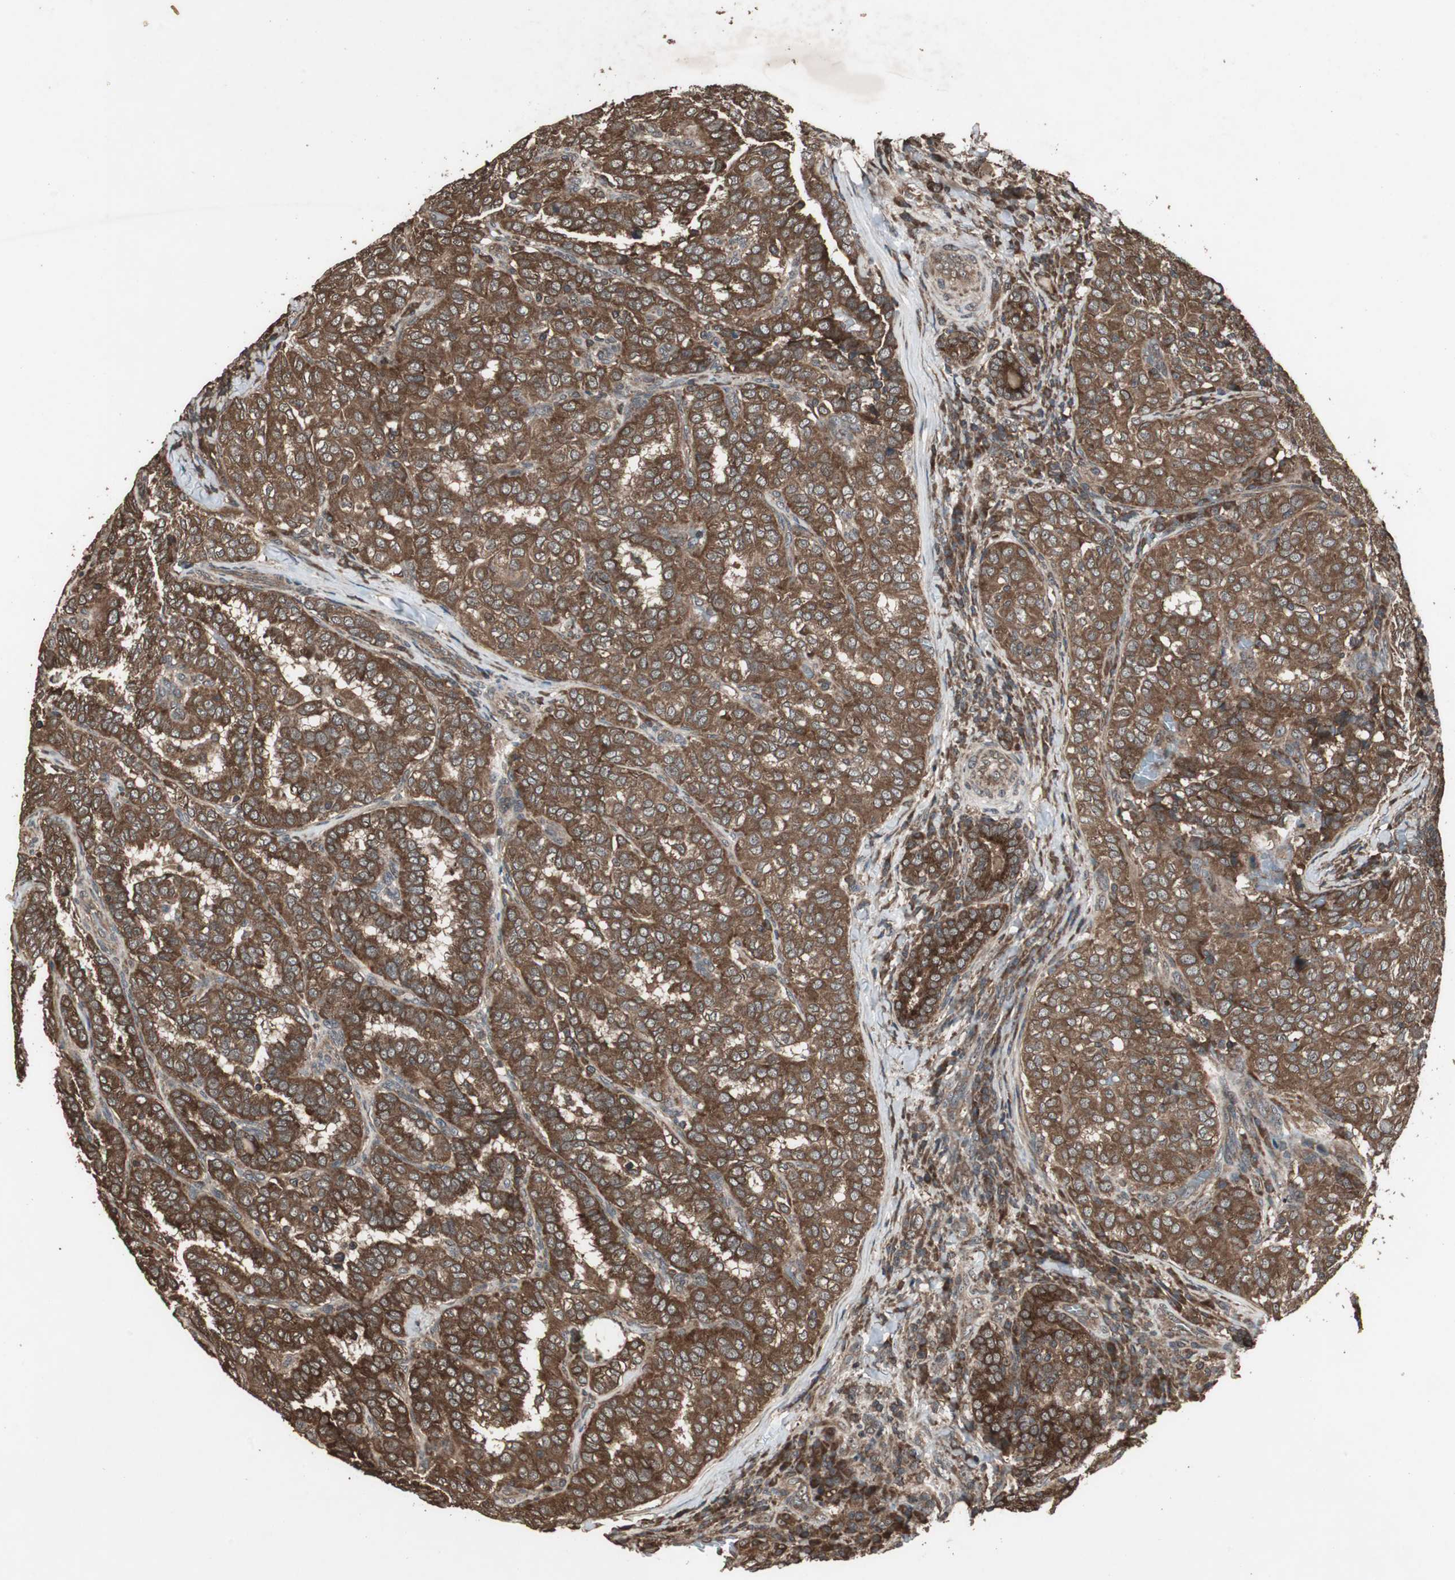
{"staining": {"intensity": "strong", "quantity": ">75%", "location": "cytoplasmic/membranous"}, "tissue": "thyroid cancer", "cell_type": "Tumor cells", "image_type": "cancer", "snomed": [{"axis": "morphology", "description": "Papillary adenocarcinoma, NOS"}, {"axis": "topography", "description": "Thyroid gland"}], "caption": "High-magnification brightfield microscopy of thyroid cancer stained with DAB (3,3'-diaminobenzidine) (brown) and counterstained with hematoxylin (blue). tumor cells exhibit strong cytoplasmic/membranous staining is present in about>75% of cells.", "gene": "LAMTOR5", "patient": {"sex": "female", "age": 30}}